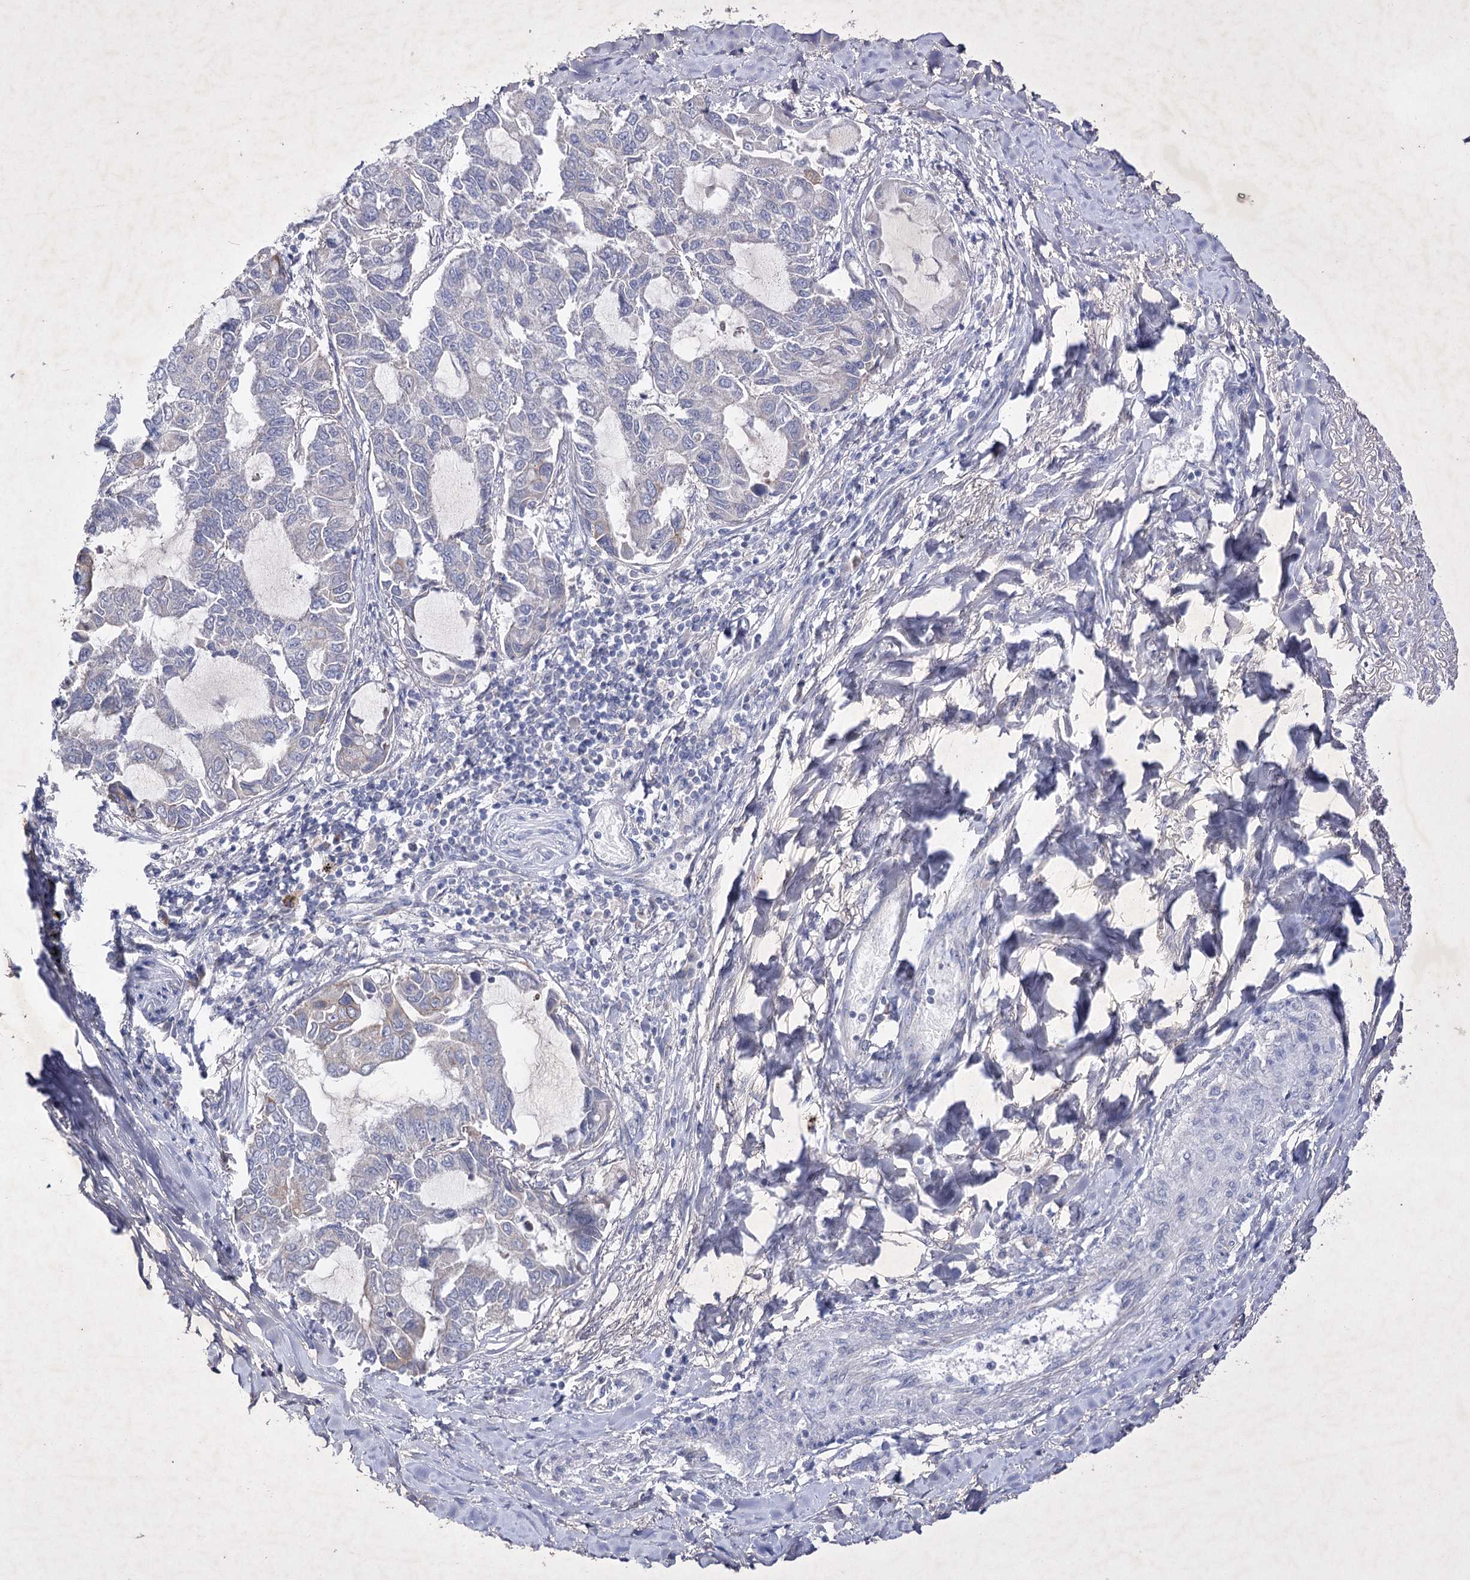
{"staining": {"intensity": "negative", "quantity": "none", "location": "none"}, "tissue": "lung cancer", "cell_type": "Tumor cells", "image_type": "cancer", "snomed": [{"axis": "morphology", "description": "Adenocarcinoma, NOS"}, {"axis": "topography", "description": "Lung"}], "caption": "Immunohistochemistry of human lung adenocarcinoma displays no staining in tumor cells.", "gene": "COX15", "patient": {"sex": "male", "age": 64}}